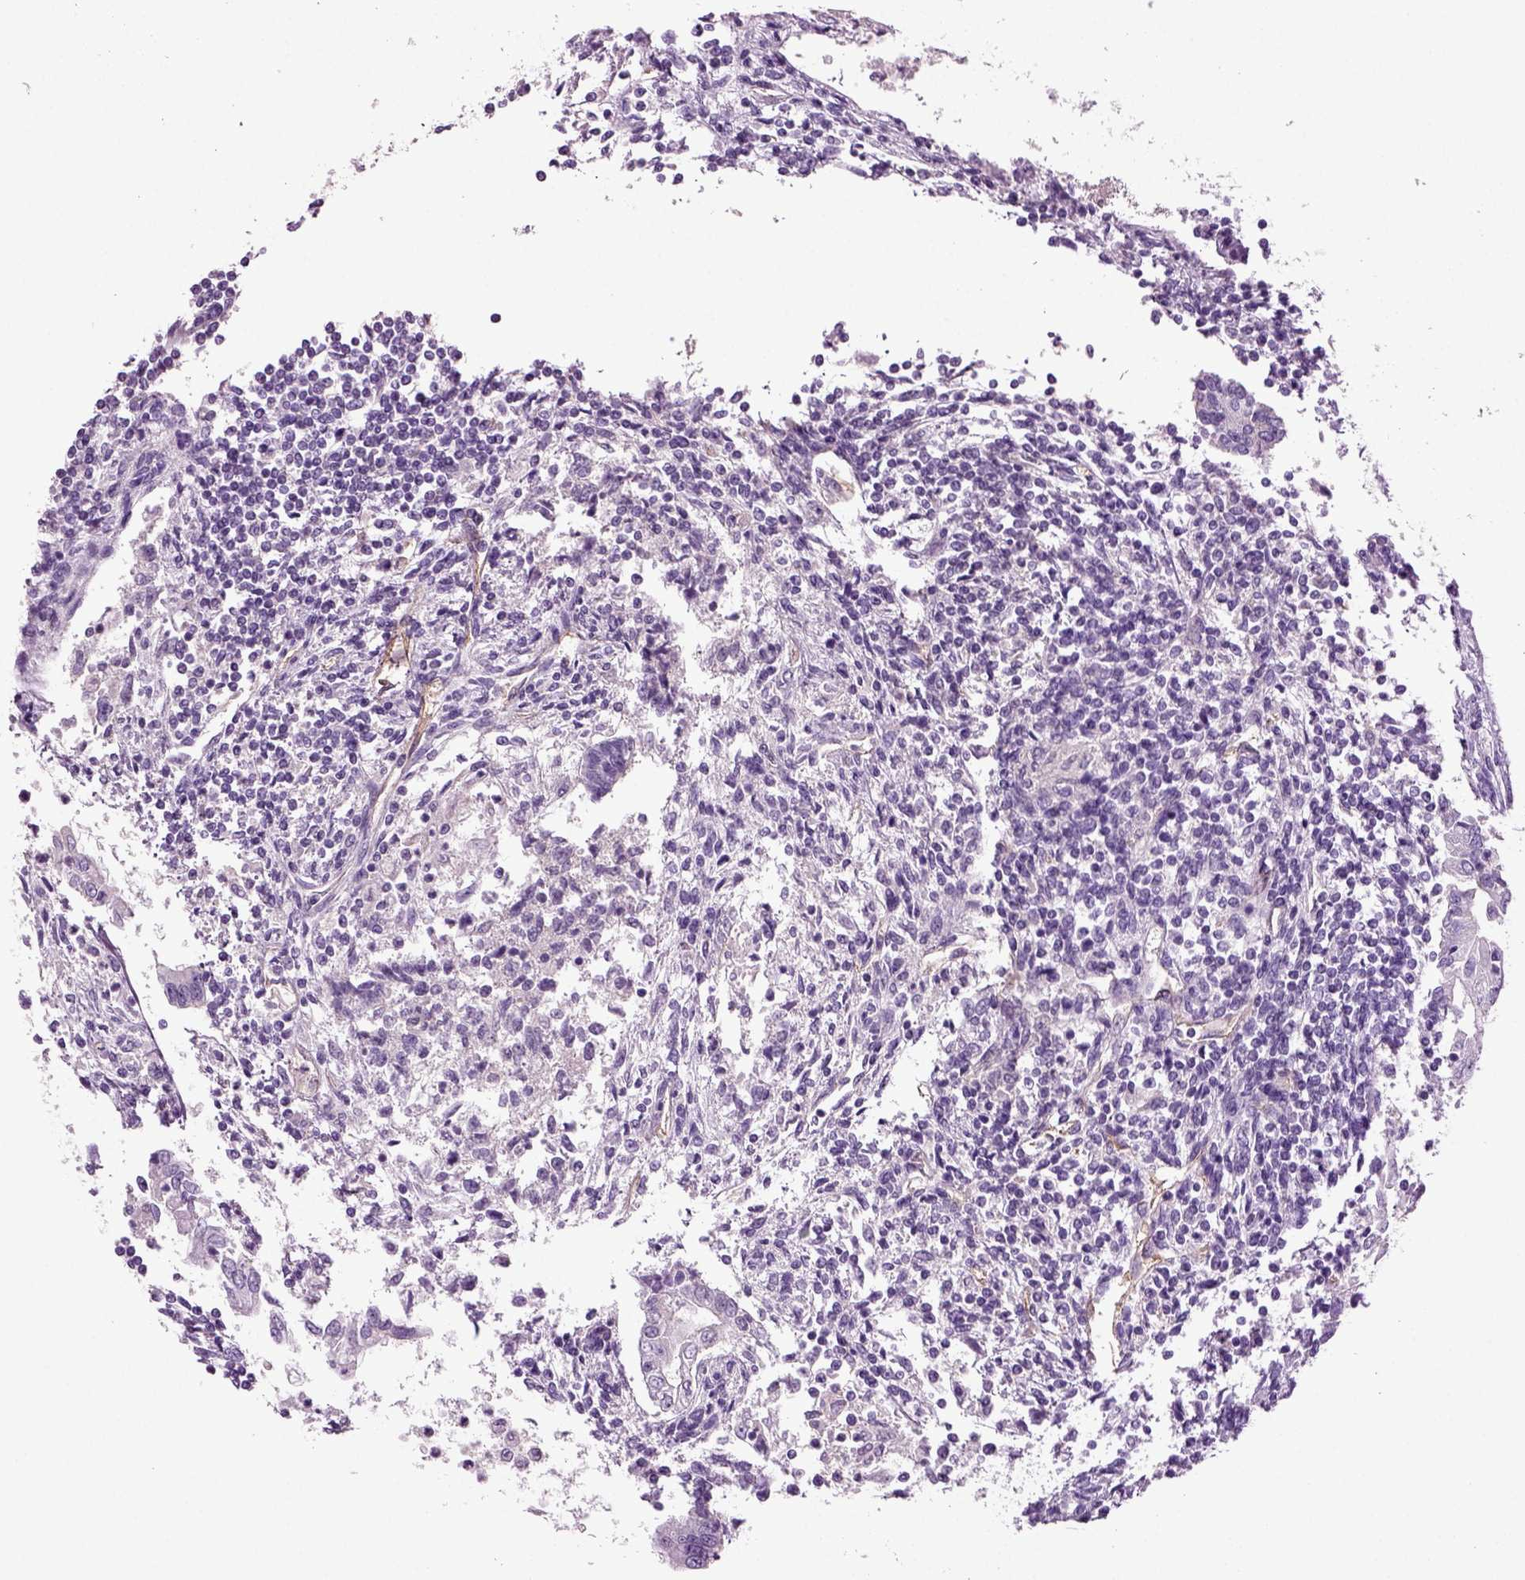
{"staining": {"intensity": "negative", "quantity": "none", "location": "none"}, "tissue": "testis cancer", "cell_type": "Tumor cells", "image_type": "cancer", "snomed": [{"axis": "morphology", "description": "Carcinoma, Embryonal, NOS"}, {"axis": "topography", "description": "Testis"}], "caption": "Testis embryonal carcinoma was stained to show a protein in brown. There is no significant positivity in tumor cells. Brightfield microscopy of immunohistochemistry stained with DAB (3,3'-diaminobenzidine) (brown) and hematoxylin (blue), captured at high magnification.", "gene": "COL9A2", "patient": {"sex": "male", "age": 37}}